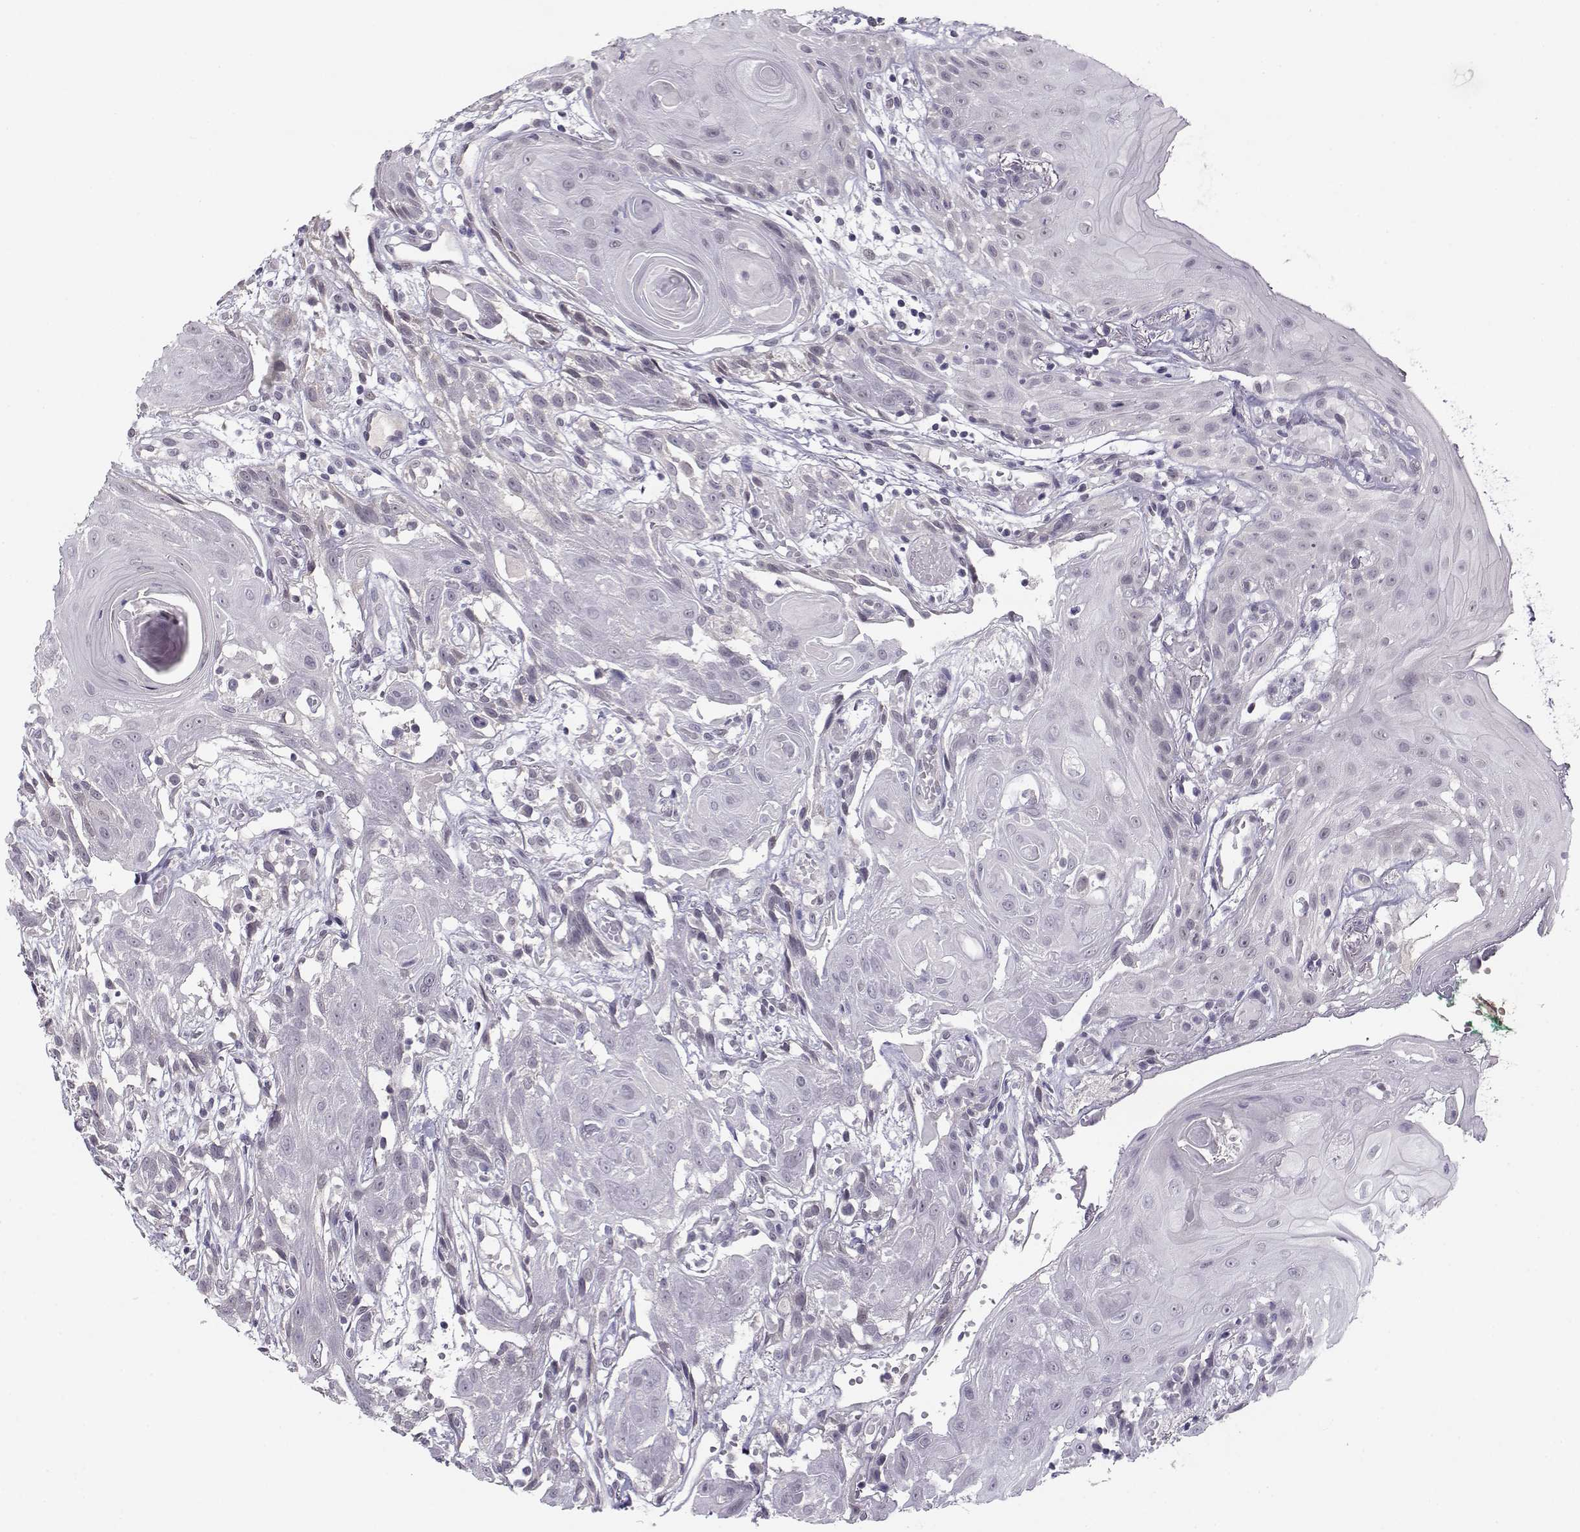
{"staining": {"intensity": "negative", "quantity": "none", "location": "none"}, "tissue": "head and neck cancer", "cell_type": "Tumor cells", "image_type": "cancer", "snomed": [{"axis": "morphology", "description": "Normal tissue, NOS"}, {"axis": "morphology", "description": "Squamous cell carcinoma, NOS"}, {"axis": "topography", "description": "Oral tissue"}, {"axis": "topography", "description": "Salivary gland"}, {"axis": "topography", "description": "Head-Neck"}], "caption": "This image is of head and neck cancer (squamous cell carcinoma) stained with IHC to label a protein in brown with the nuclei are counter-stained blue. There is no expression in tumor cells.", "gene": "C16orf86", "patient": {"sex": "female", "age": 62}}